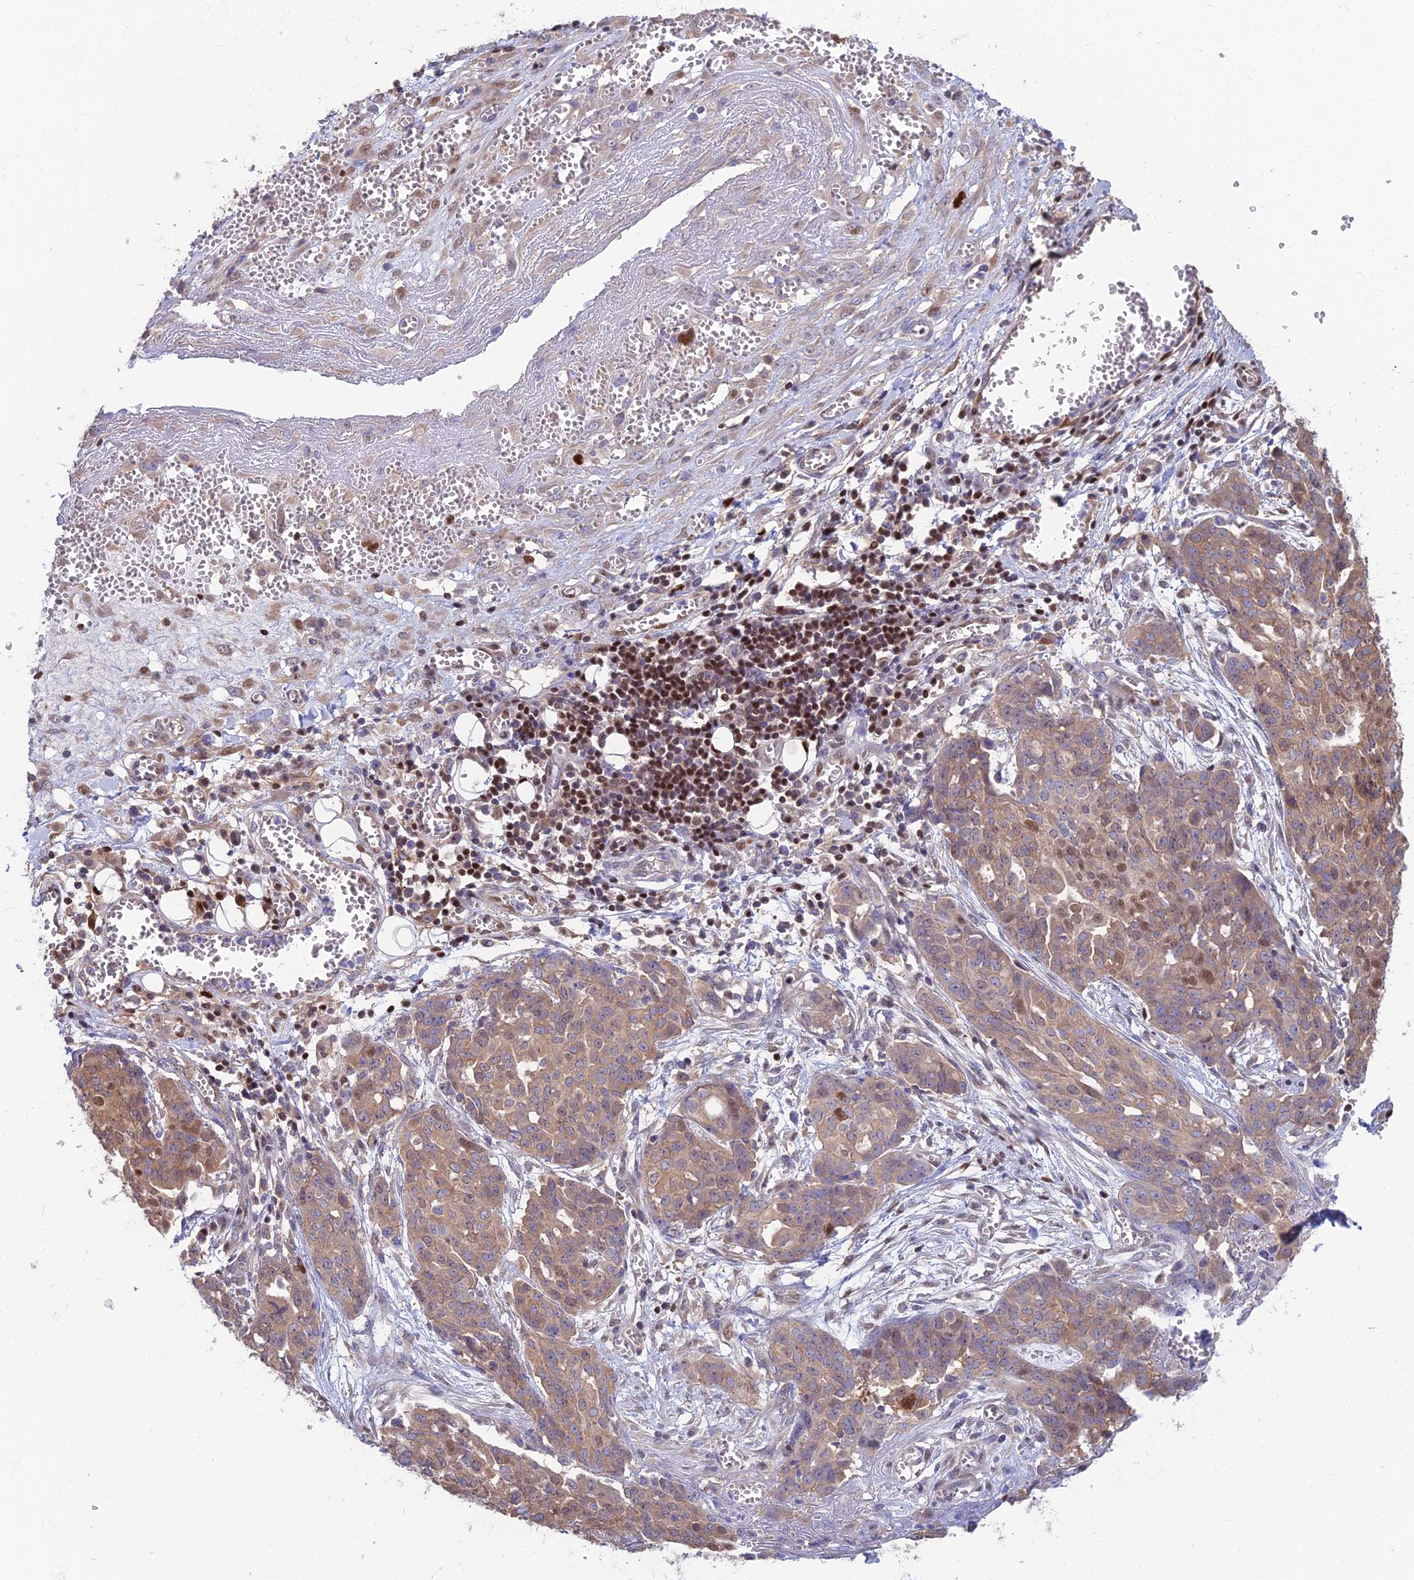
{"staining": {"intensity": "moderate", "quantity": ">75%", "location": "cytoplasmic/membranous,nuclear"}, "tissue": "ovarian cancer", "cell_type": "Tumor cells", "image_type": "cancer", "snomed": [{"axis": "morphology", "description": "Cystadenocarcinoma, serous, NOS"}, {"axis": "topography", "description": "Soft tissue"}, {"axis": "topography", "description": "Ovary"}], "caption": "IHC (DAB) staining of human ovarian serous cystadenocarcinoma reveals moderate cytoplasmic/membranous and nuclear protein staining in approximately >75% of tumor cells. (IHC, brightfield microscopy, high magnification).", "gene": "DNPEP", "patient": {"sex": "female", "age": 57}}